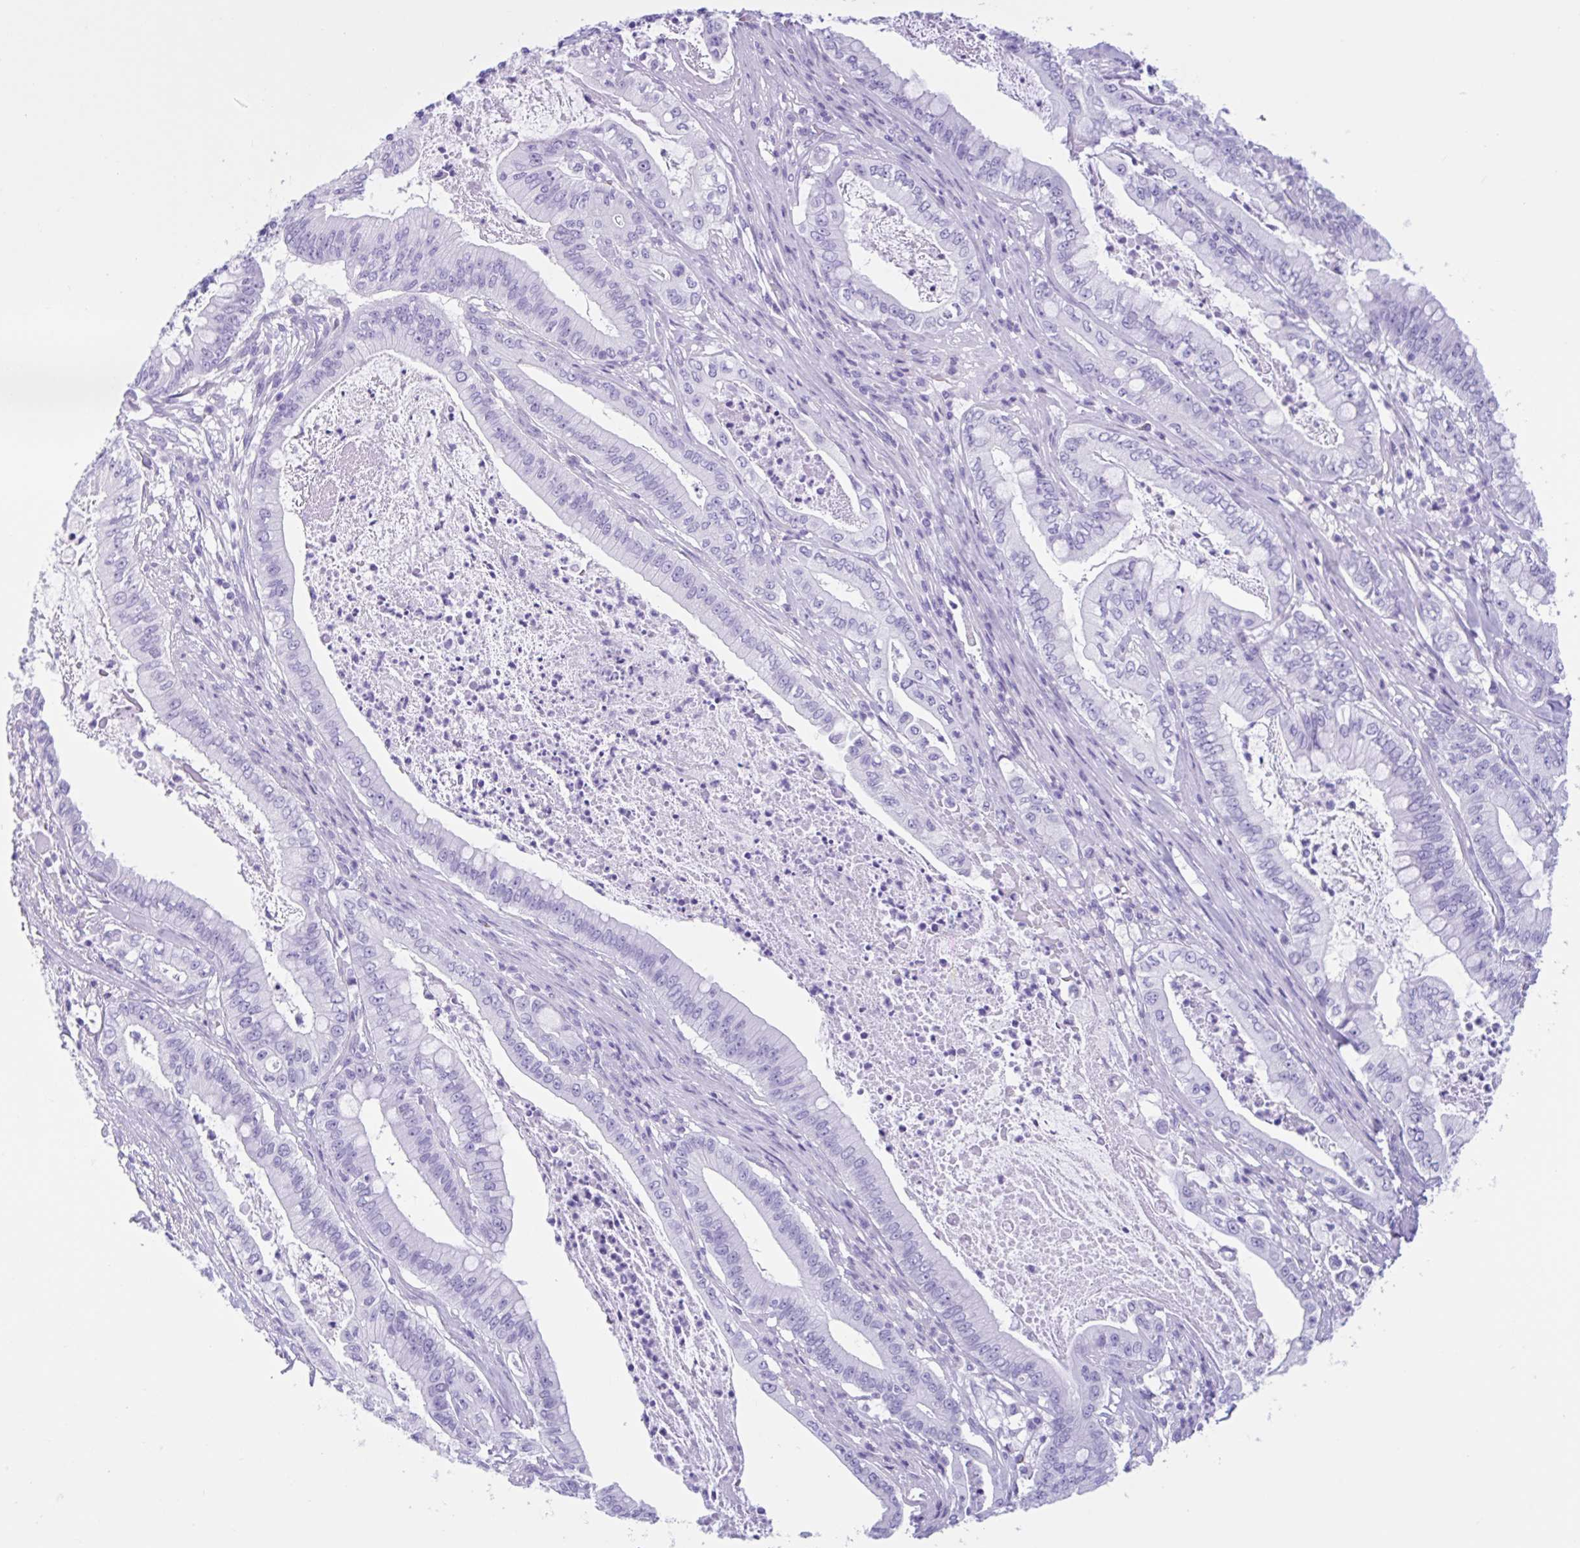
{"staining": {"intensity": "negative", "quantity": "none", "location": "none"}, "tissue": "pancreatic cancer", "cell_type": "Tumor cells", "image_type": "cancer", "snomed": [{"axis": "morphology", "description": "Adenocarcinoma, NOS"}, {"axis": "topography", "description": "Pancreas"}], "caption": "This is a micrograph of immunohistochemistry staining of pancreatic adenocarcinoma, which shows no positivity in tumor cells.", "gene": "IAPP", "patient": {"sex": "male", "age": 71}}